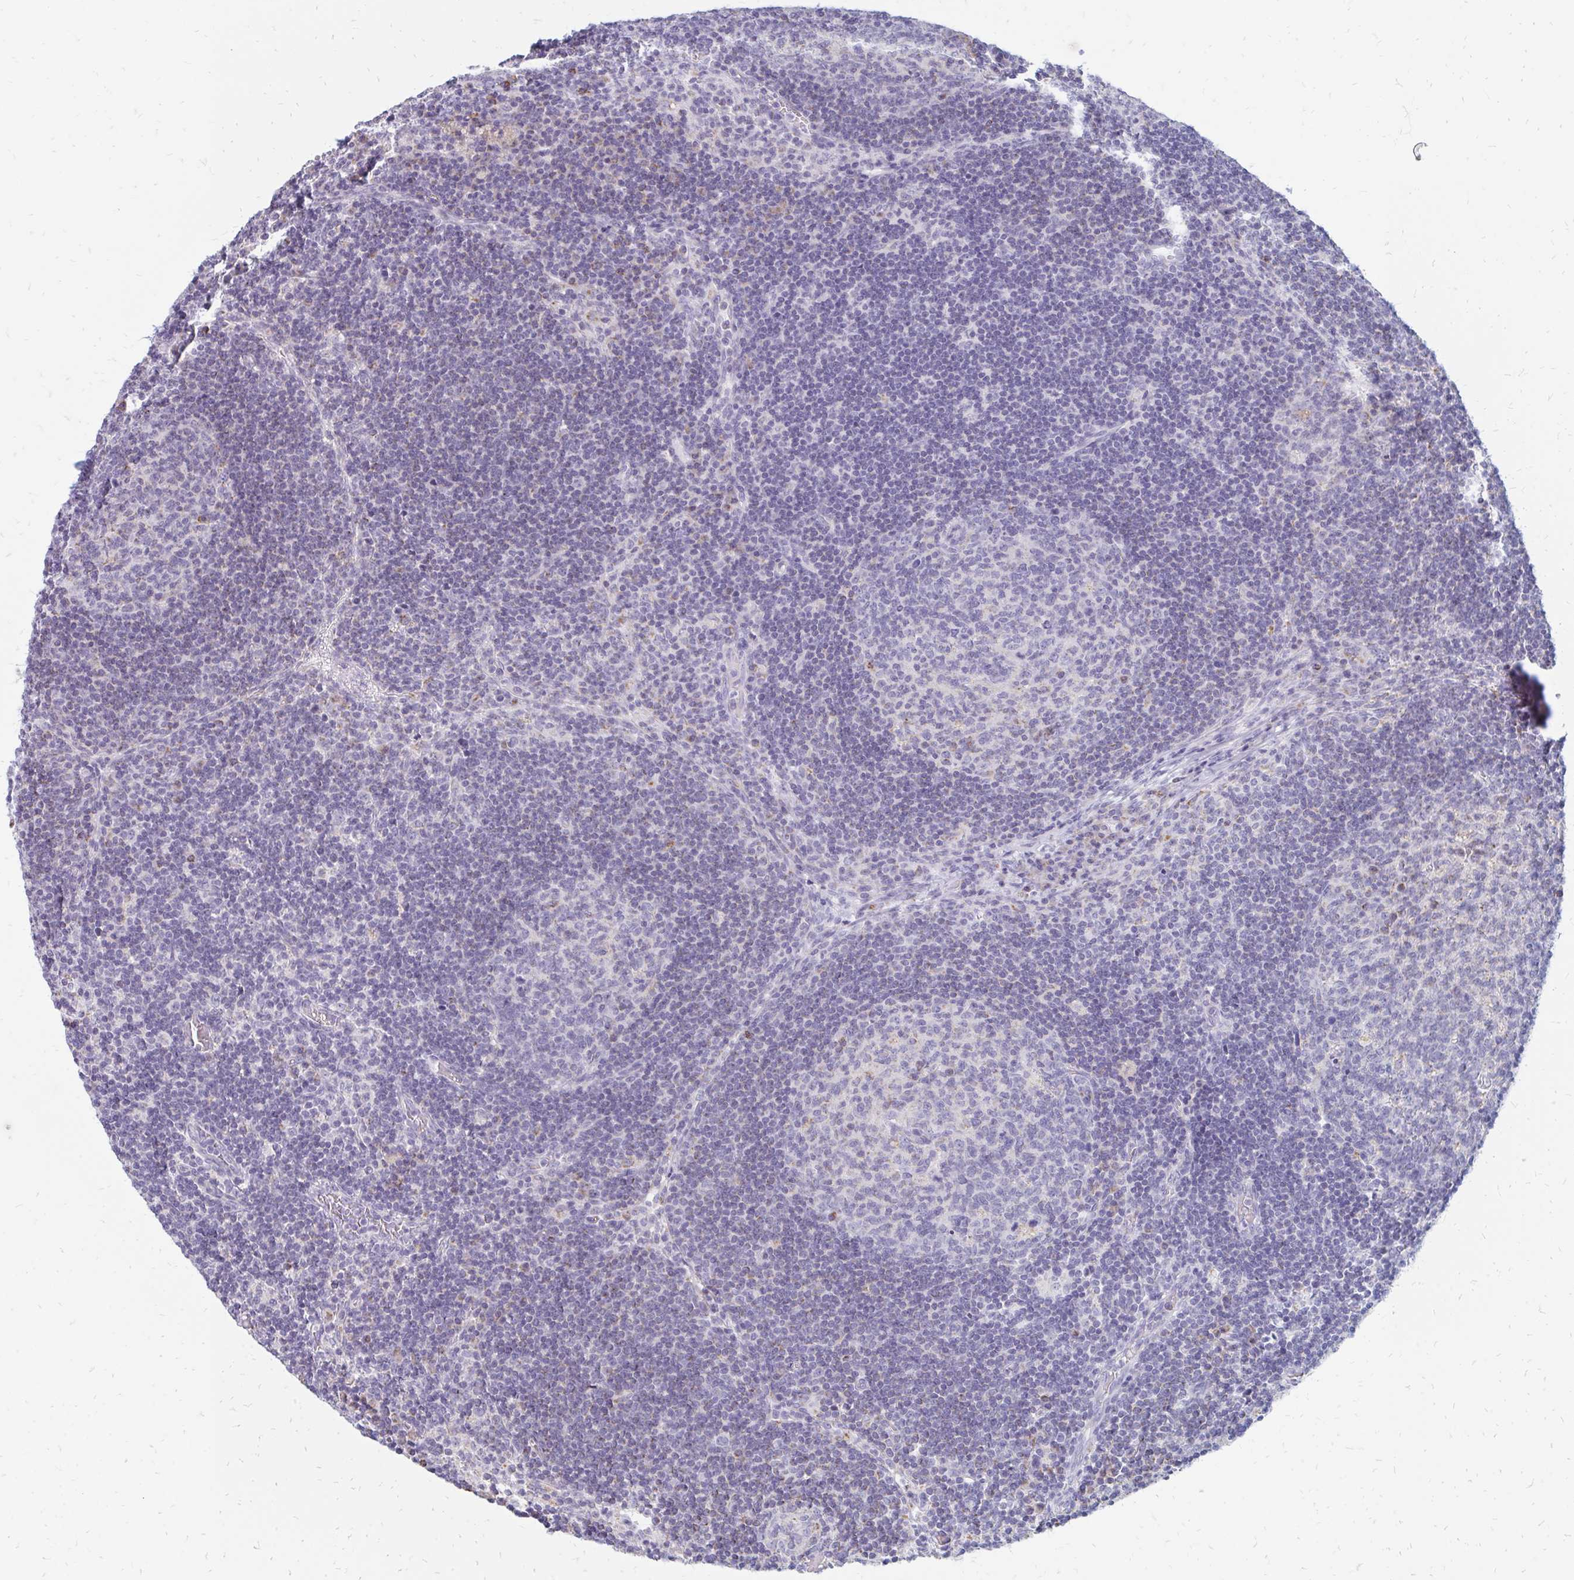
{"staining": {"intensity": "moderate", "quantity": "<25%", "location": "cytoplasmic/membranous"}, "tissue": "lymph node", "cell_type": "Germinal center cells", "image_type": "normal", "snomed": [{"axis": "morphology", "description": "Normal tissue, NOS"}, {"axis": "topography", "description": "Lymph node"}], "caption": "Immunohistochemistry image of unremarkable lymph node stained for a protein (brown), which shows low levels of moderate cytoplasmic/membranous expression in about <25% of germinal center cells.", "gene": "OR10V1", "patient": {"sex": "male", "age": 67}}